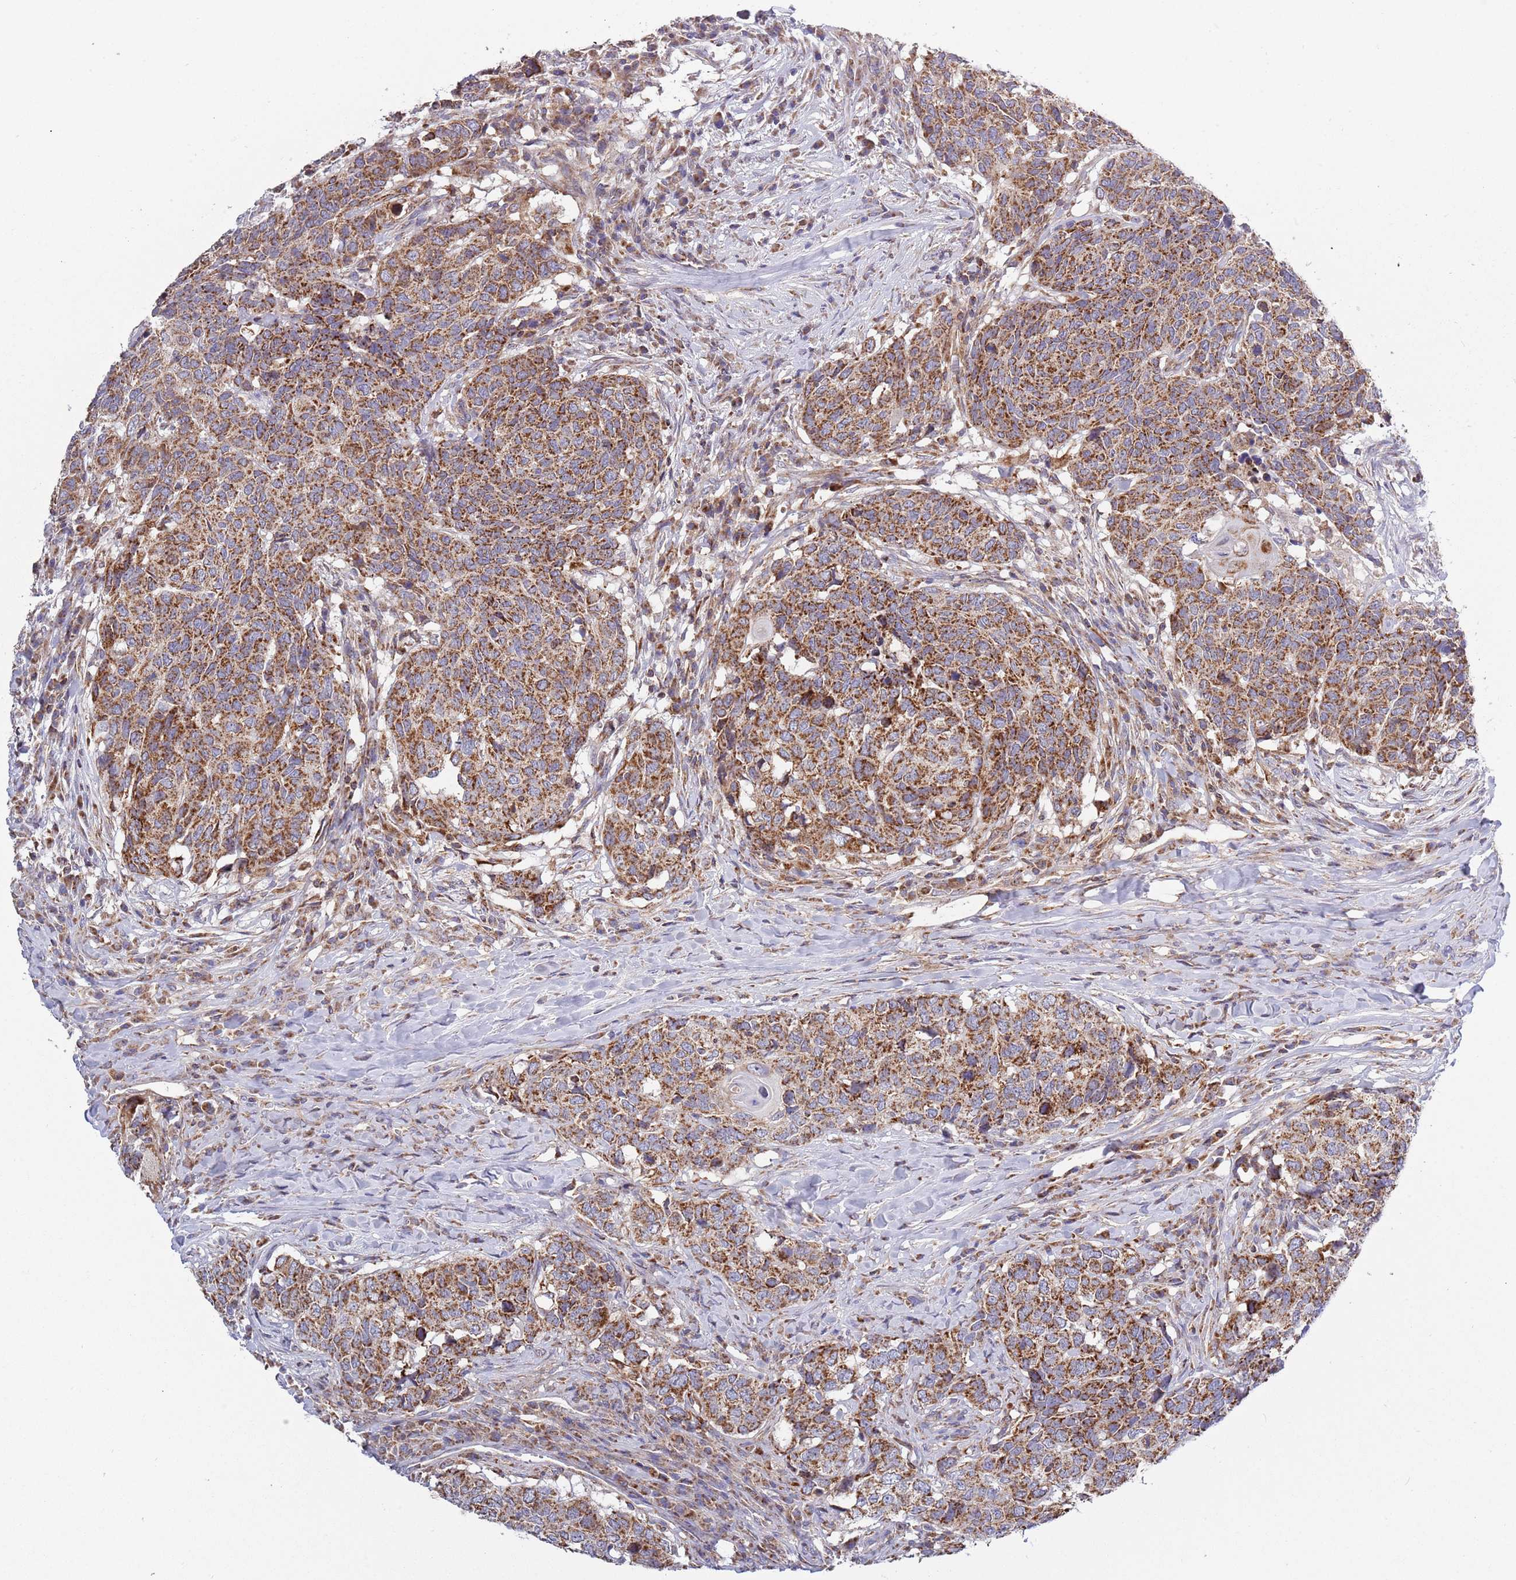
{"staining": {"intensity": "moderate", "quantity": ">75%", "location": "cytoplasmic/membranous"}, "tissue": "head and neck cancer", "cell_type": "Tumor cells", "image_type": "cancer", "snomed": [{"axis": "morphology", "description": "Normal tissue, NOS"}, {"axis": "morphology", "description": "Squamous cell carcinoma, NOS"}, {"axis": "topography", "description": "Skeletal muscle"}, {"axis": "topography", "description": "Vascular tissue"}, {"axis": "topography", "description": "Peripheral nerve tissue"}, {"axis": "topography", "description": "Head-Neck"}], "caption": "Immunohistochemical staining of human squamous cell carcinoma (head and neck) demonstrates medium levels of moderate cytoplasmic/membranous protein staining in about >75% of tumor cells. Nuclei are stained in blue.", "gene": "IRS4", "patient": {"sex": "male", "age": 66}}